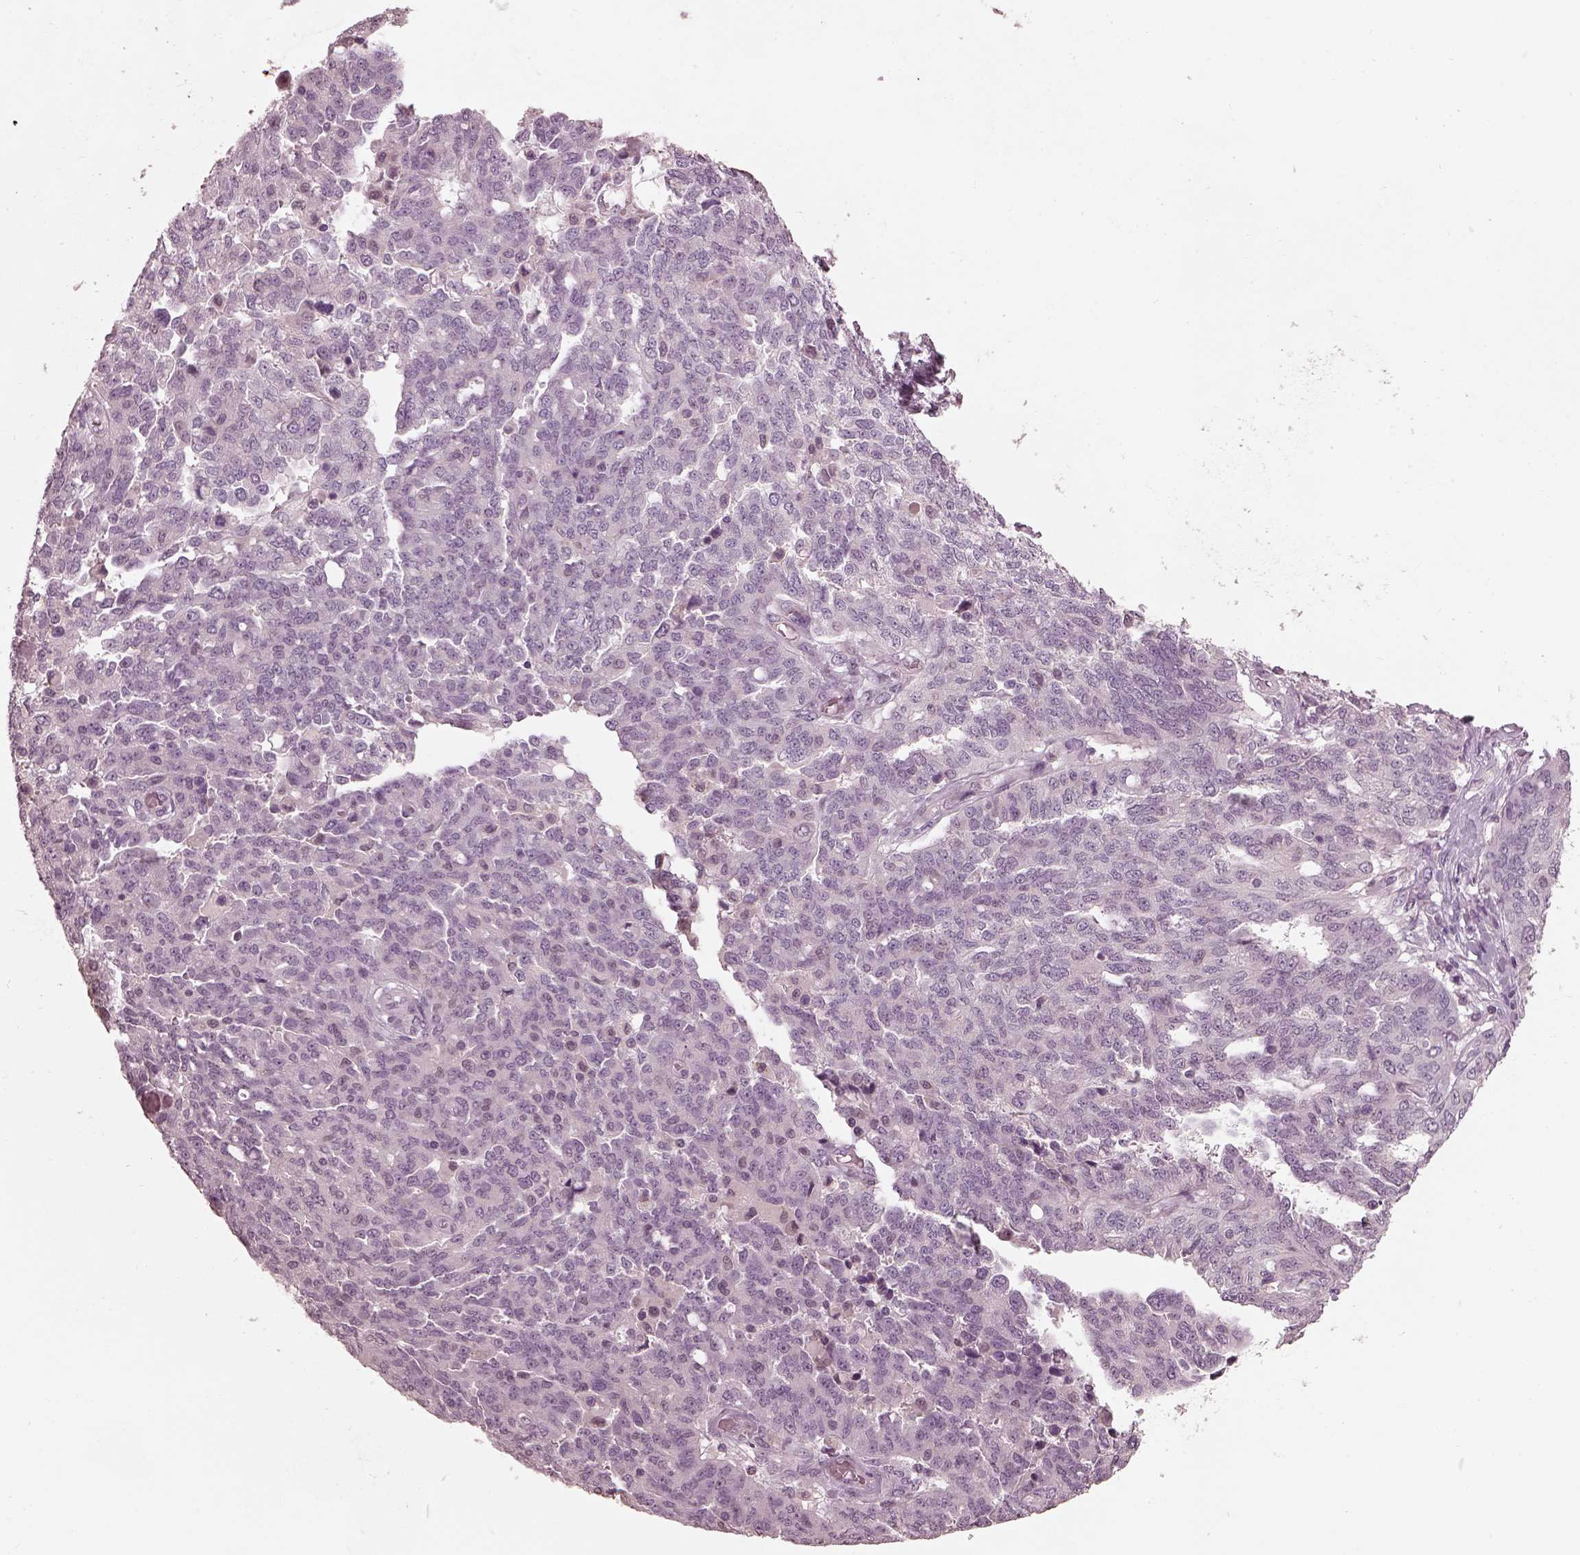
{"staining": {"intensity": "negative", "quantity": "none", "location": "none"}, "tissue": "ovarian cancer", "cell_type": "Tumor cells", "image_type": "cancer", "snomed": [{"axis": "morphology", "description": "Cystadenocarcinoma, serous, NOS"}, {"axis": "topography", "description": "Ovary"}], "caption": "IHC histopathology image of neoplastic tissue: ovarian cancer stained with DAB (3,3'-diaminobenzidine) displays no significant protein staining in tumor cells.", "gene": "TSKS", "patient": {"sex": "female", "age": 67}}